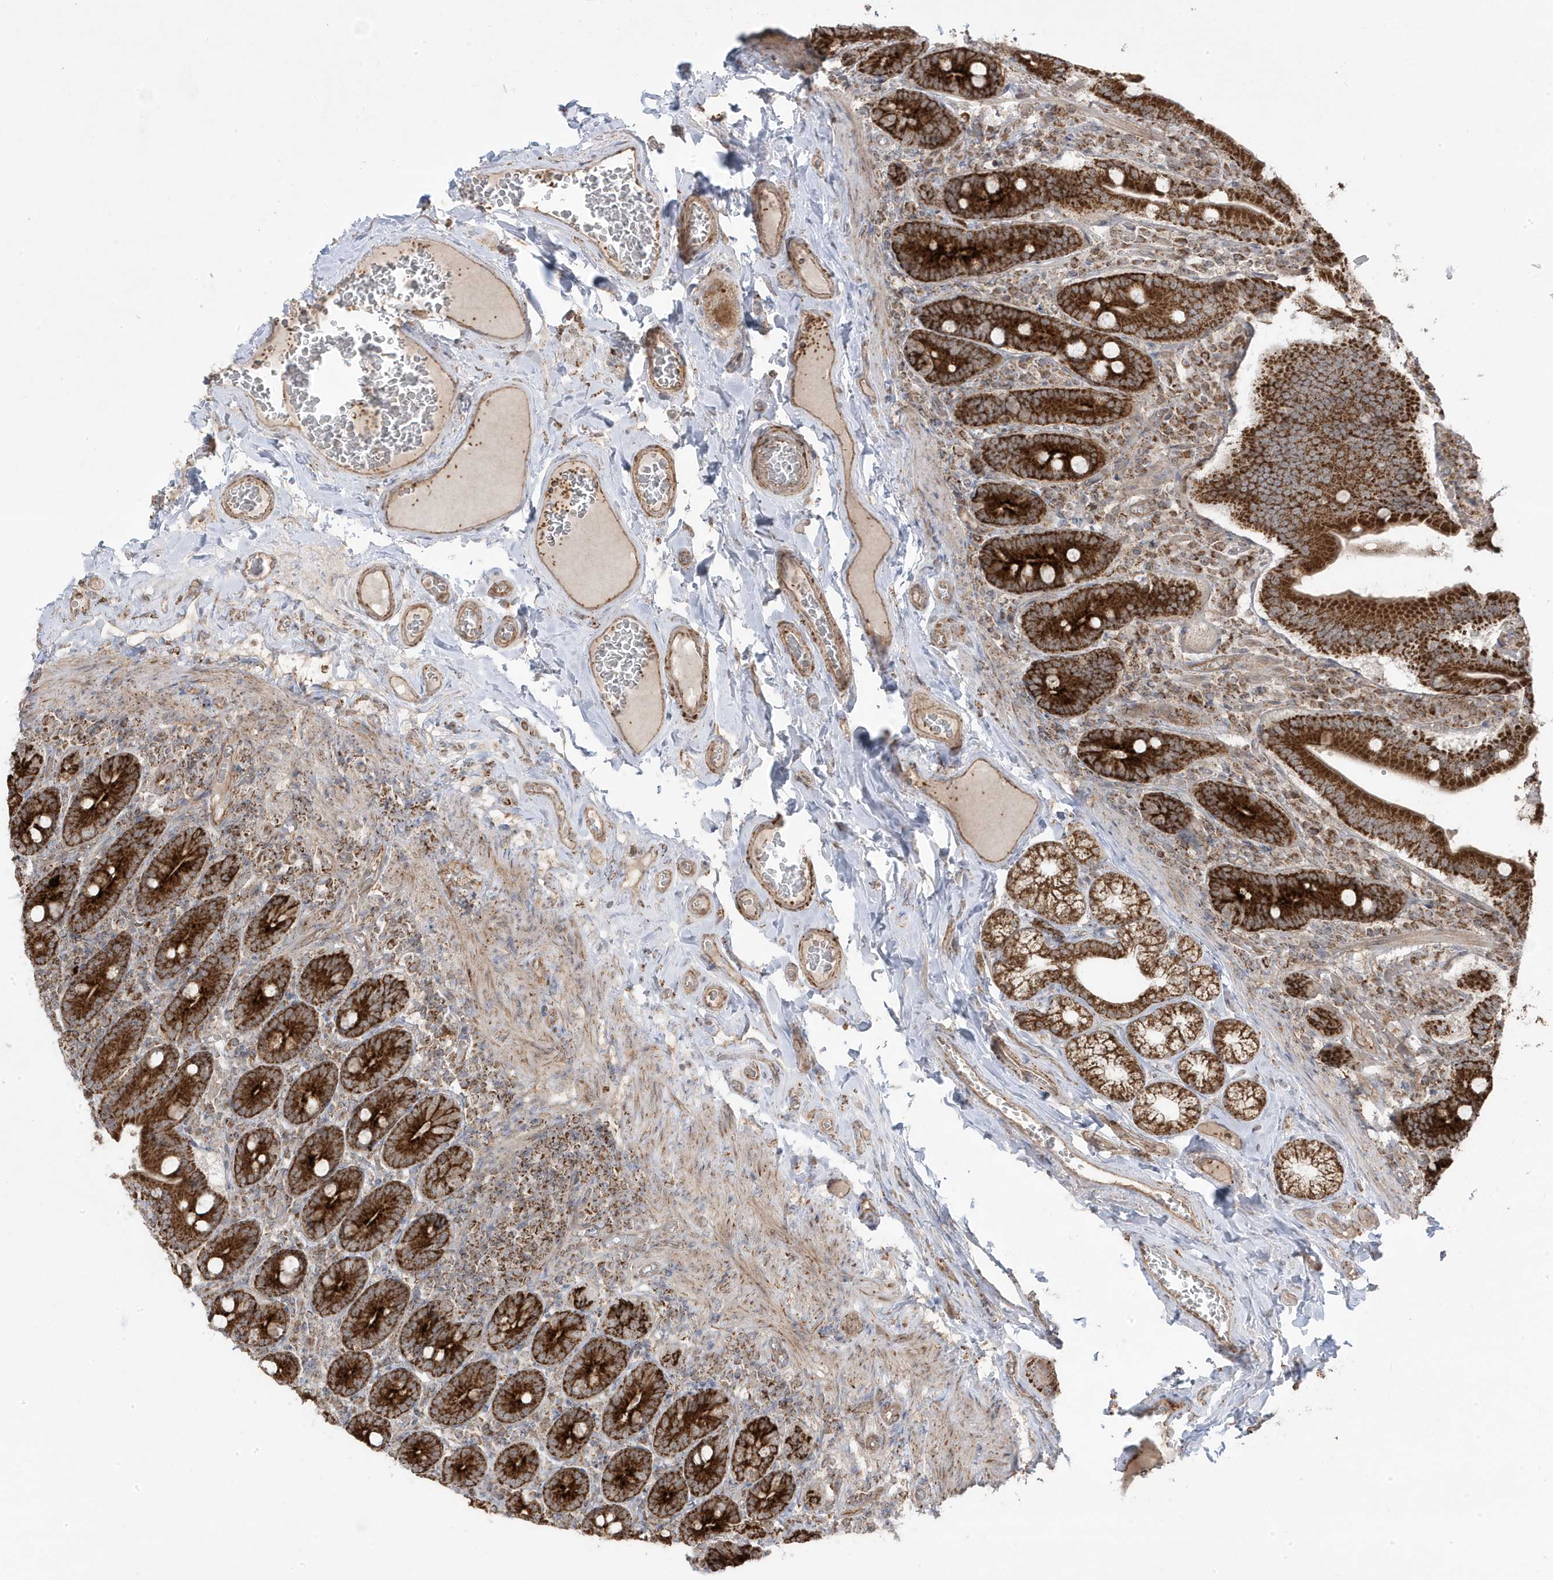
{"staining": {"intensity": "strong", "quantity": ">75%", "location": "cytoplasmic/membranous"}, "tissue": "duodenum", "cell_type": "Glandular cells", "image_type": "normal", "snomed": [{"axis": "morphology", "description": "Normal tissue, NOS"}, {"axis": "topography", "description": "Duodenum"}], "caption": "Benign duodenum reveals strong cytoplasmic/membranous staining in about >75% of glandular cells, visualized by immunohistochemistry. The protein of interest is shown in brown color, while the nuclei are stained blue.", "gene": "CLUAP1", "patient": {"sex": "female", "age": 62}}